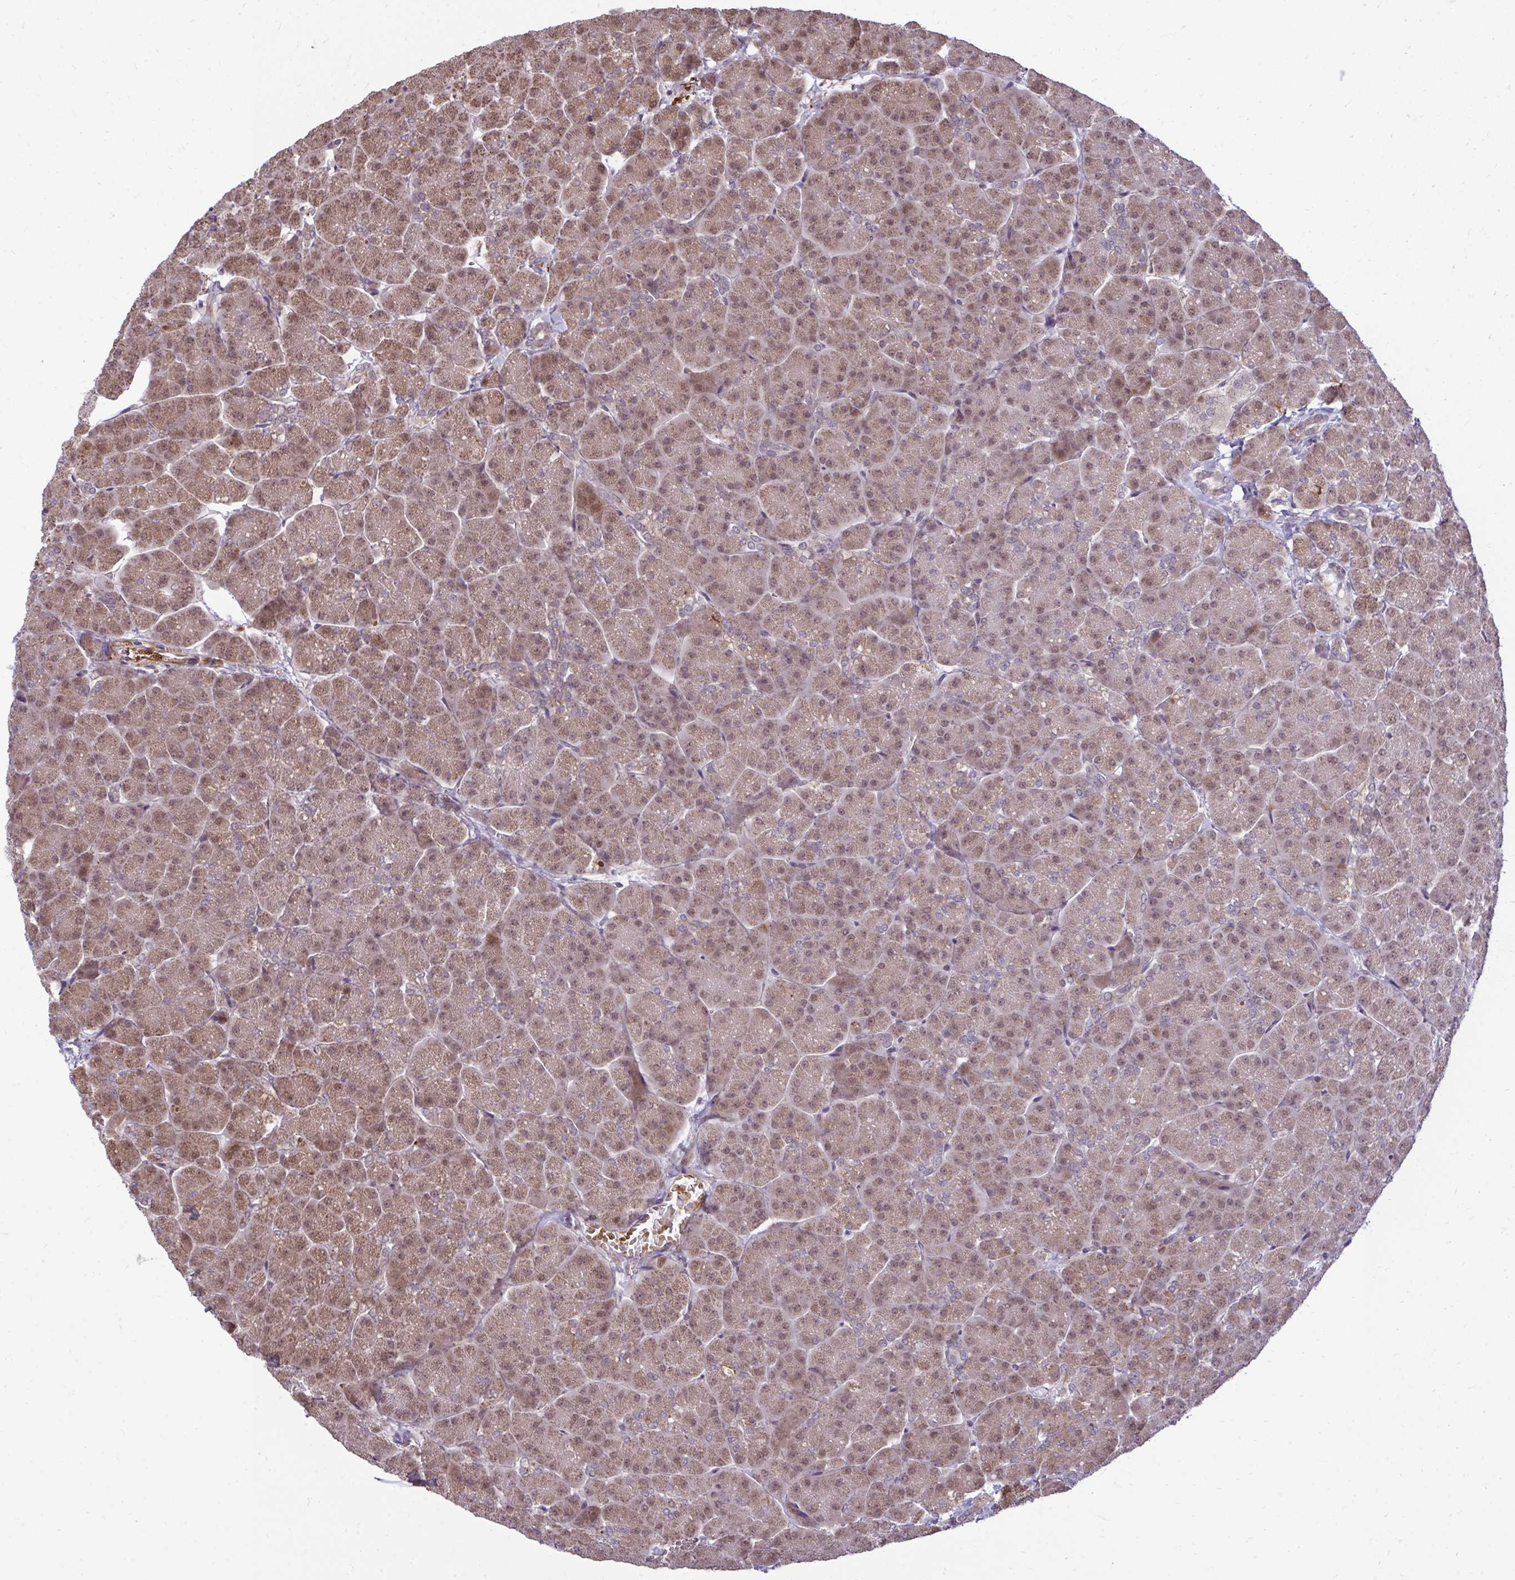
{"staining": {"intensity": "moderate", "quantity": "25%-75%", "location": "cytoplasmic/membranous,nuclear"}, "tissue": "pancreas", "cell_type": "Exocrine glandular cells", "image_type": "normal", "snomed": [{"axis": "morphology", "description": "Normal tissue, NOS"}, {"axis": "topography", "description": "Pancreas"}, {"axis": "topography", "description": "Peripheral nerve tissue"}], "caption": "The histopathology image displays immunohistochemical staining of normal pancreas. There is moderate cytoplasmic/membranous,nuclear staining is seen in approximately 25%-75% of exocrine glandular cells. (Stains: DAB (3,3'-diaminobenzidine) in brown, nuclei in blue, Microscopy: brightfield microscopy at high magnification).", "gene": "ZSCAN9", "patient": {"sex": "male", "age": 54}}